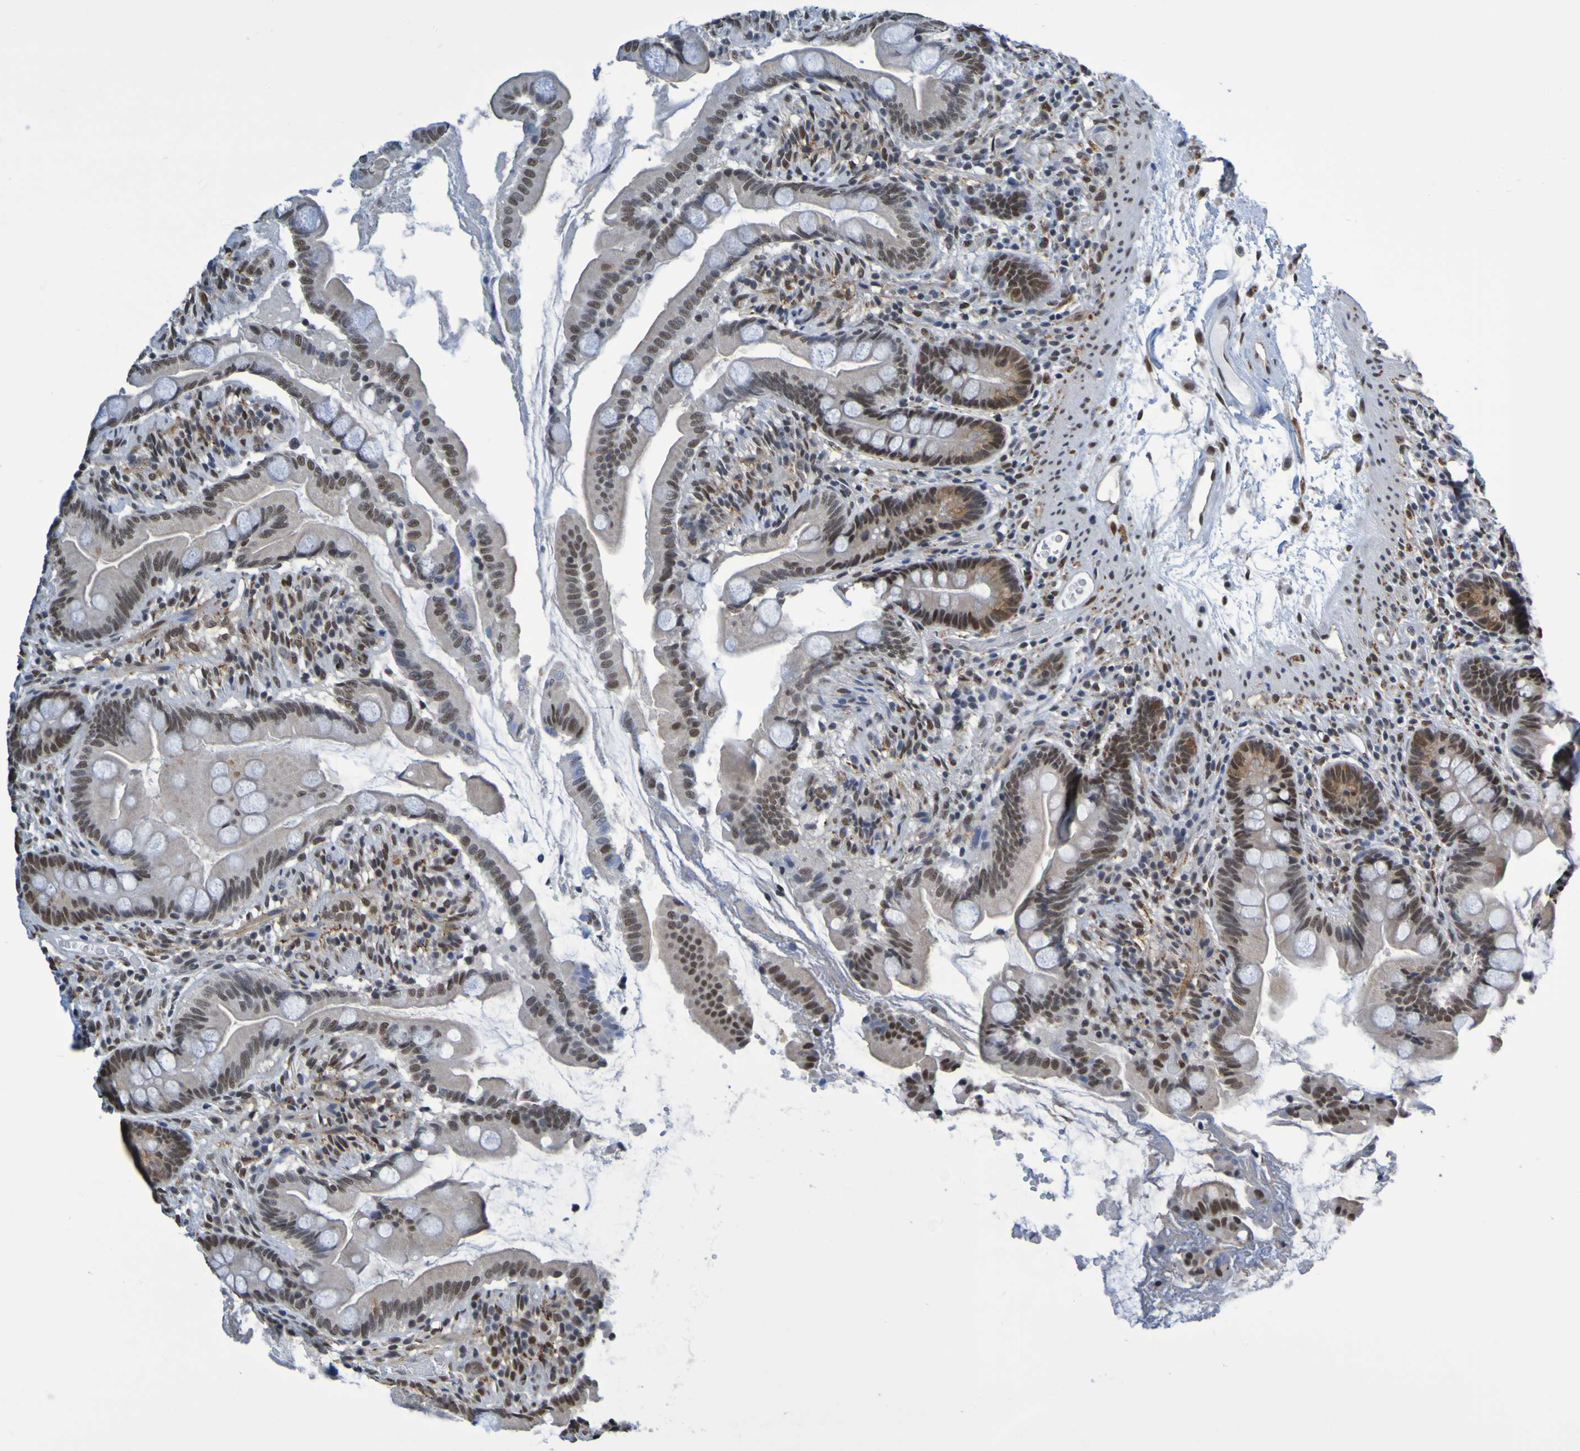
{"staining": {"intensity": "moderate", "quantity": ">75%", "location": "nuclear"}, "tissue": "small intestine", "cell_type": "Glandular cells", "image_type": "normal", "snomed": [{"axis": "morphology", "description": "Normal tissue, NOS"}, {"axis": "topography", "description": "Small intestine"}], "caption": "A brown stain shows moderate nuclear expression of a protein in glandular cells of normal small intestine. The protein is stained brown, and the nuclei are stained in blue (DAB (3,3'-diaminobenzidine) IHC with brightfield microscopy, high magnification).", "gene": "HDAC2", "patient": {"sex": "female", "age": 56}}